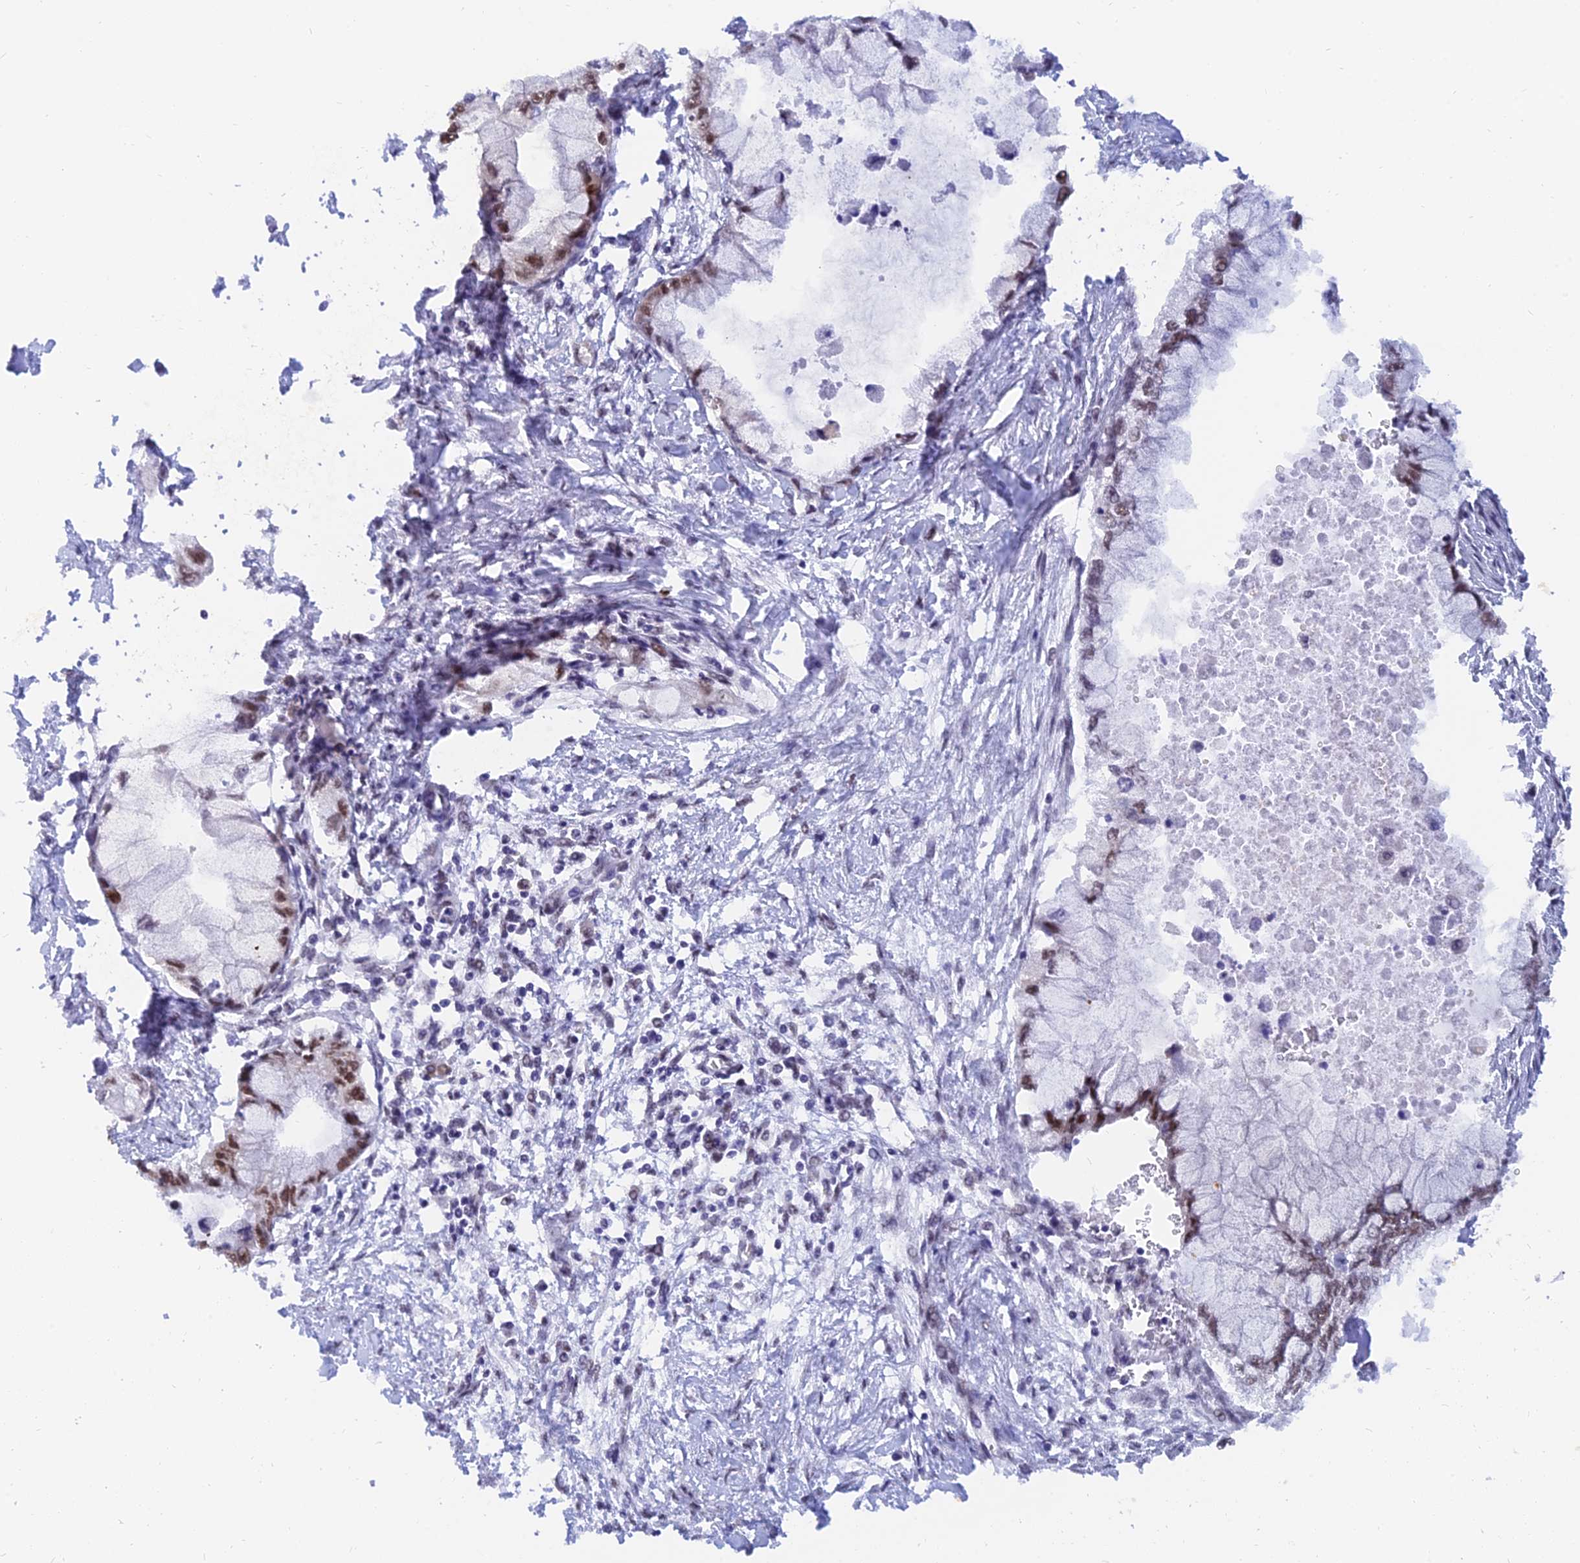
{"staining": {"intensity": "moderate", "quantity": "25%-75%", "location": "nuclear"}, "tissue": "pancreatic cancer", "cell_type": "Tumor cells", "image_type": "cancer", "snomed": [{"axis": "morphology", "description": "Adenocarcinoma, NOS"}, {"axis": "topography", "description": "Pancreas"}], "caption": "DAB immunohistochemical staining of human pancreatic cancer (adenocarcinoma) displays moderate nuclear protein positivity in about 25%-75% of tumor cells.", "gene": "DPY30", "patient": {"sex": "male", "age": 48}}